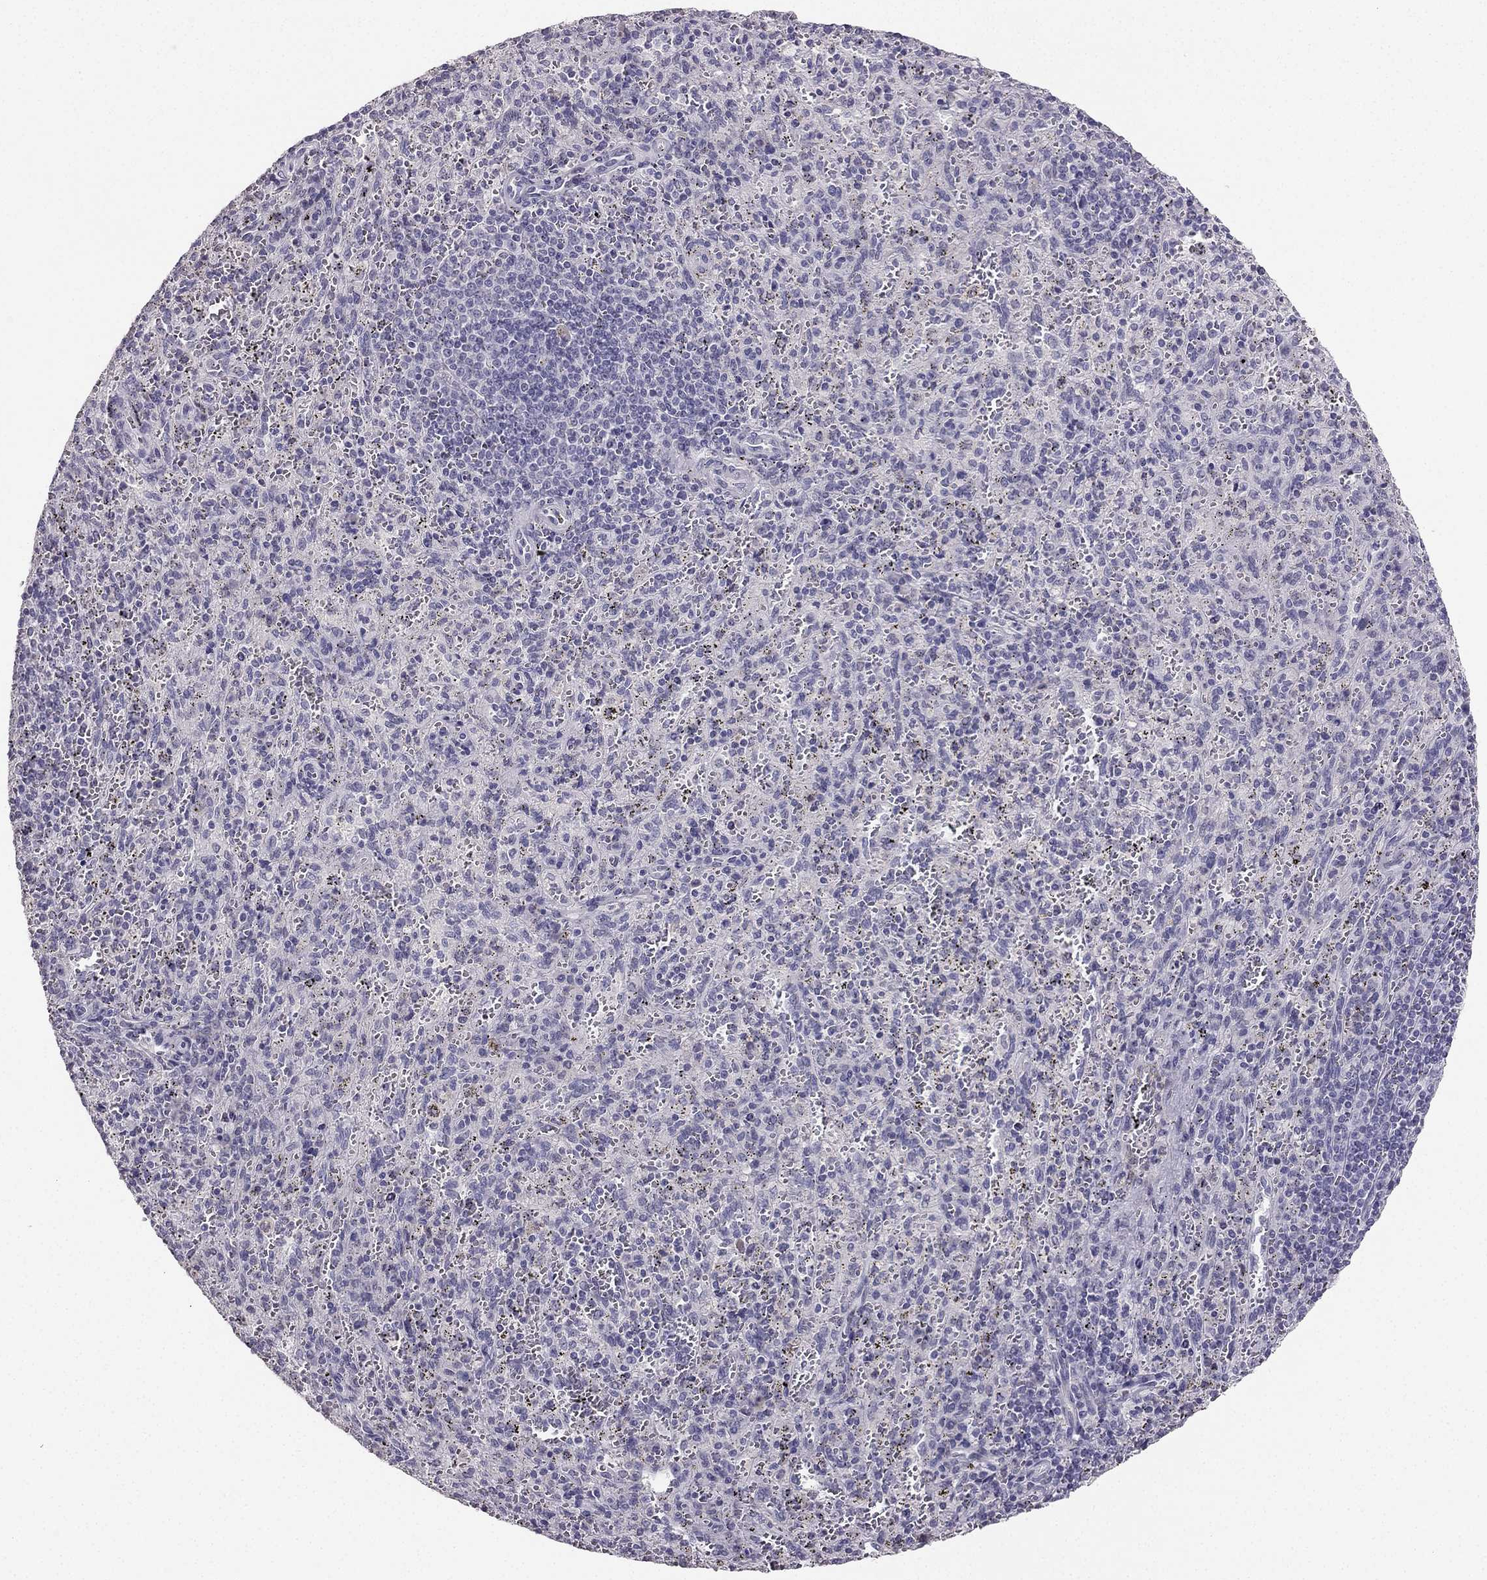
{"staining": {"intensity": "negative", "quantity": "none", "location": "none"}, "tissue": "spleen", "cell_type": "Cells in red pulp", "image_type": "normal", "snomed": [{"axis": "morphology", "description": "Normal tissue, NOS"}, {"axis": "topography", "description": "Spleen"}], "caption": "A micrograph of spleen stained for a protein displays no brown staining in cells in red pulp.", "gene": "CALB2", "patient": {"sex": "male", "age": 57}}